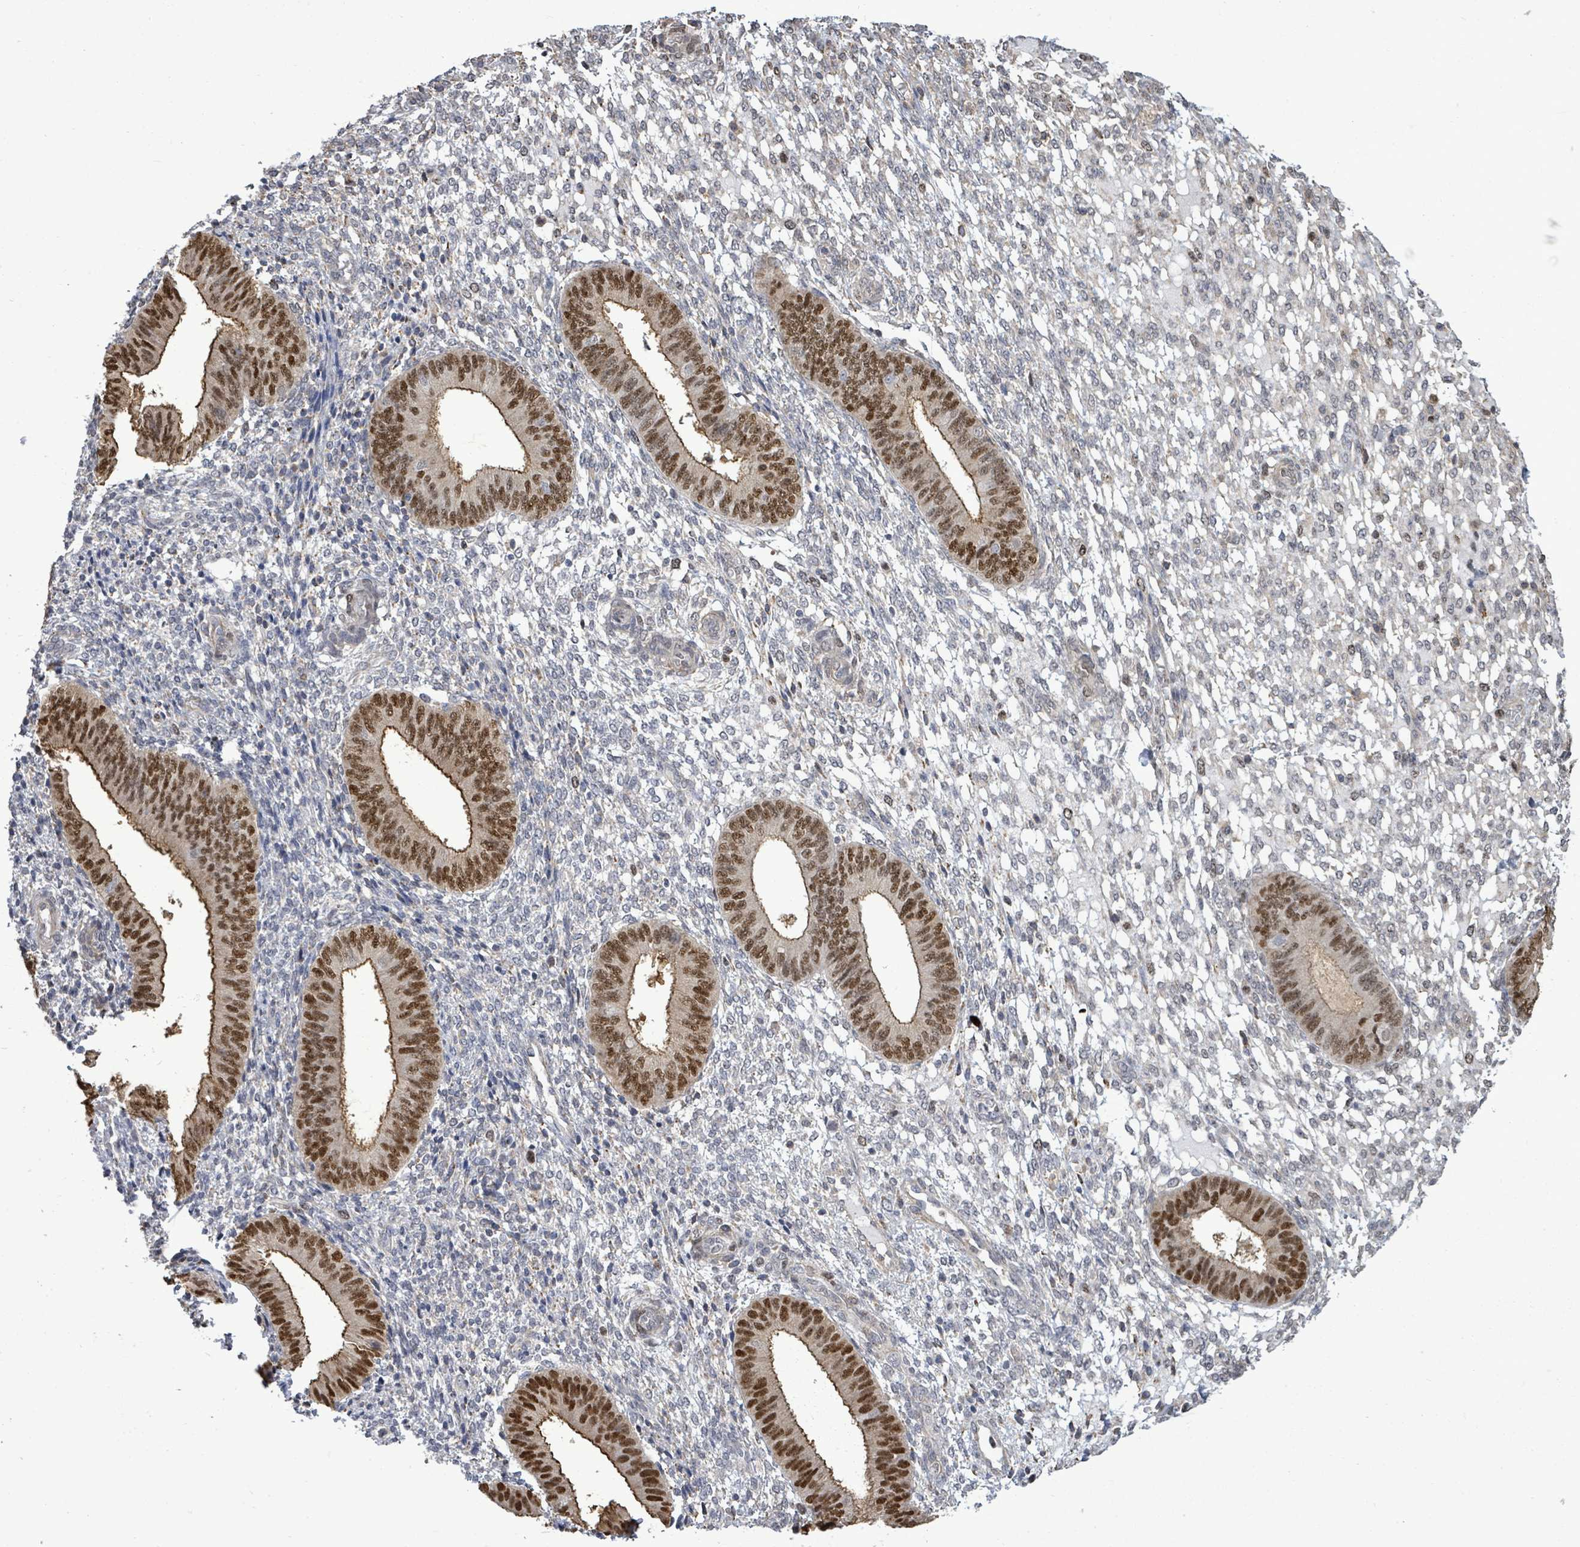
{"staining": {"intensity": "negative", "quantity": "none", "location": "none"}, "tissue": "endometrium", "cell_type": "Cells in endometrial stroma", "image_type": "normal", "snomed": [{"axis": "morphology", "description": "Normal tissue, NOS"}, {"axis": "topography", "description": "Endometrium"}], "caption": "The micrograph reveals no staining of cells in endometrial stroma in normal endometrium.", "gene": "PAPSS1", "patient": {"sex": "female", "age": 49}}